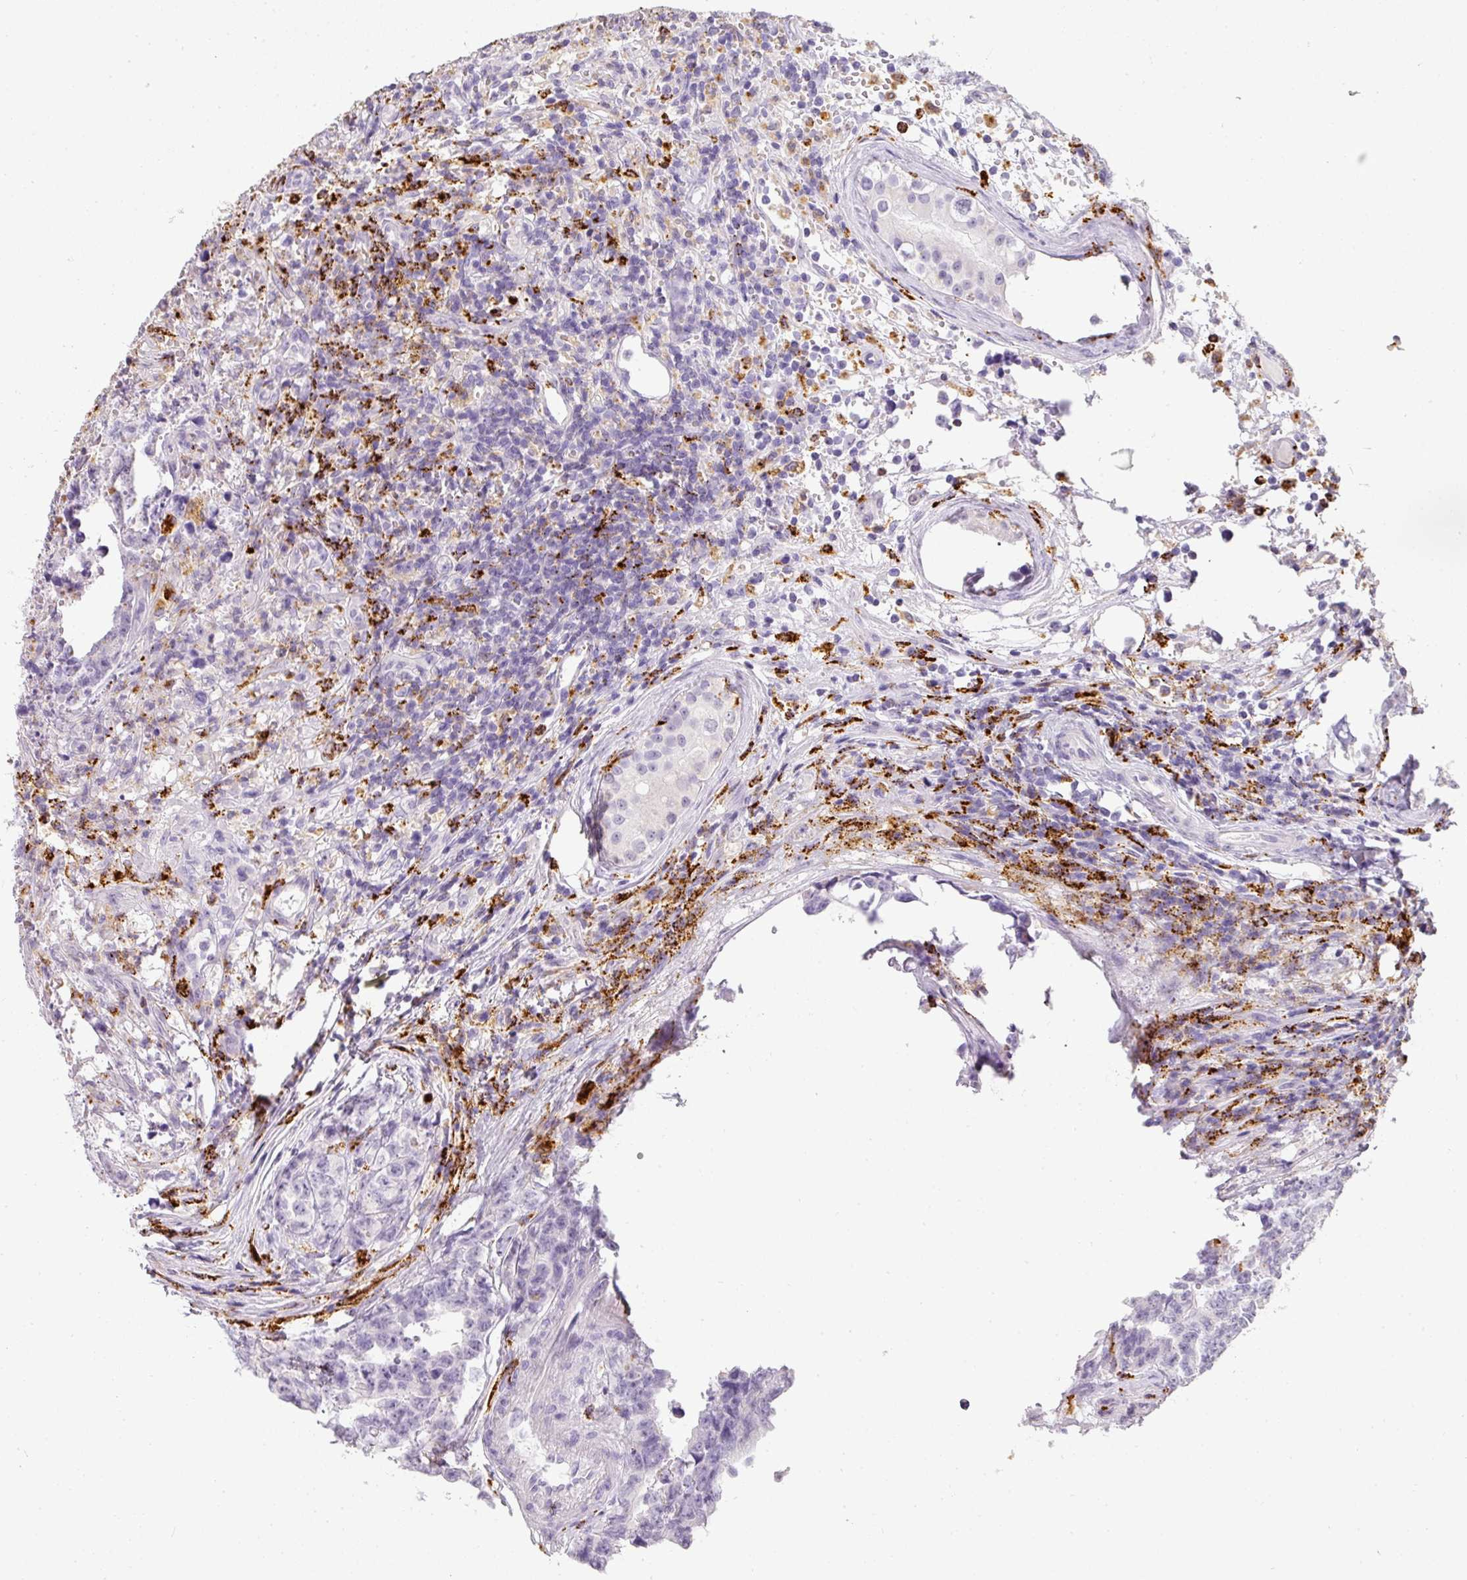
{"staining": {"intensity": "negative", "quantity": "none", "location": "none"}, "tissue": "testis cancer", "cell_type": "Tumor cells", "image_type": "cancer", "snomed": [{"axis": "morphology", "description": "Normal tissue, NOS"}, {"axis": "morphology", "description": "Carcinoma, Embryonal, NOS"}, {"axis": "topography", "description": "Testis"}, {"axis": "topography", "description": "Epididymis"}], "caption": "Tumor cells show no significant protein staining in testis embryonal carcinoma.", "gene": "MMACHC", "patient": {"sex": "male", "age": 25}}